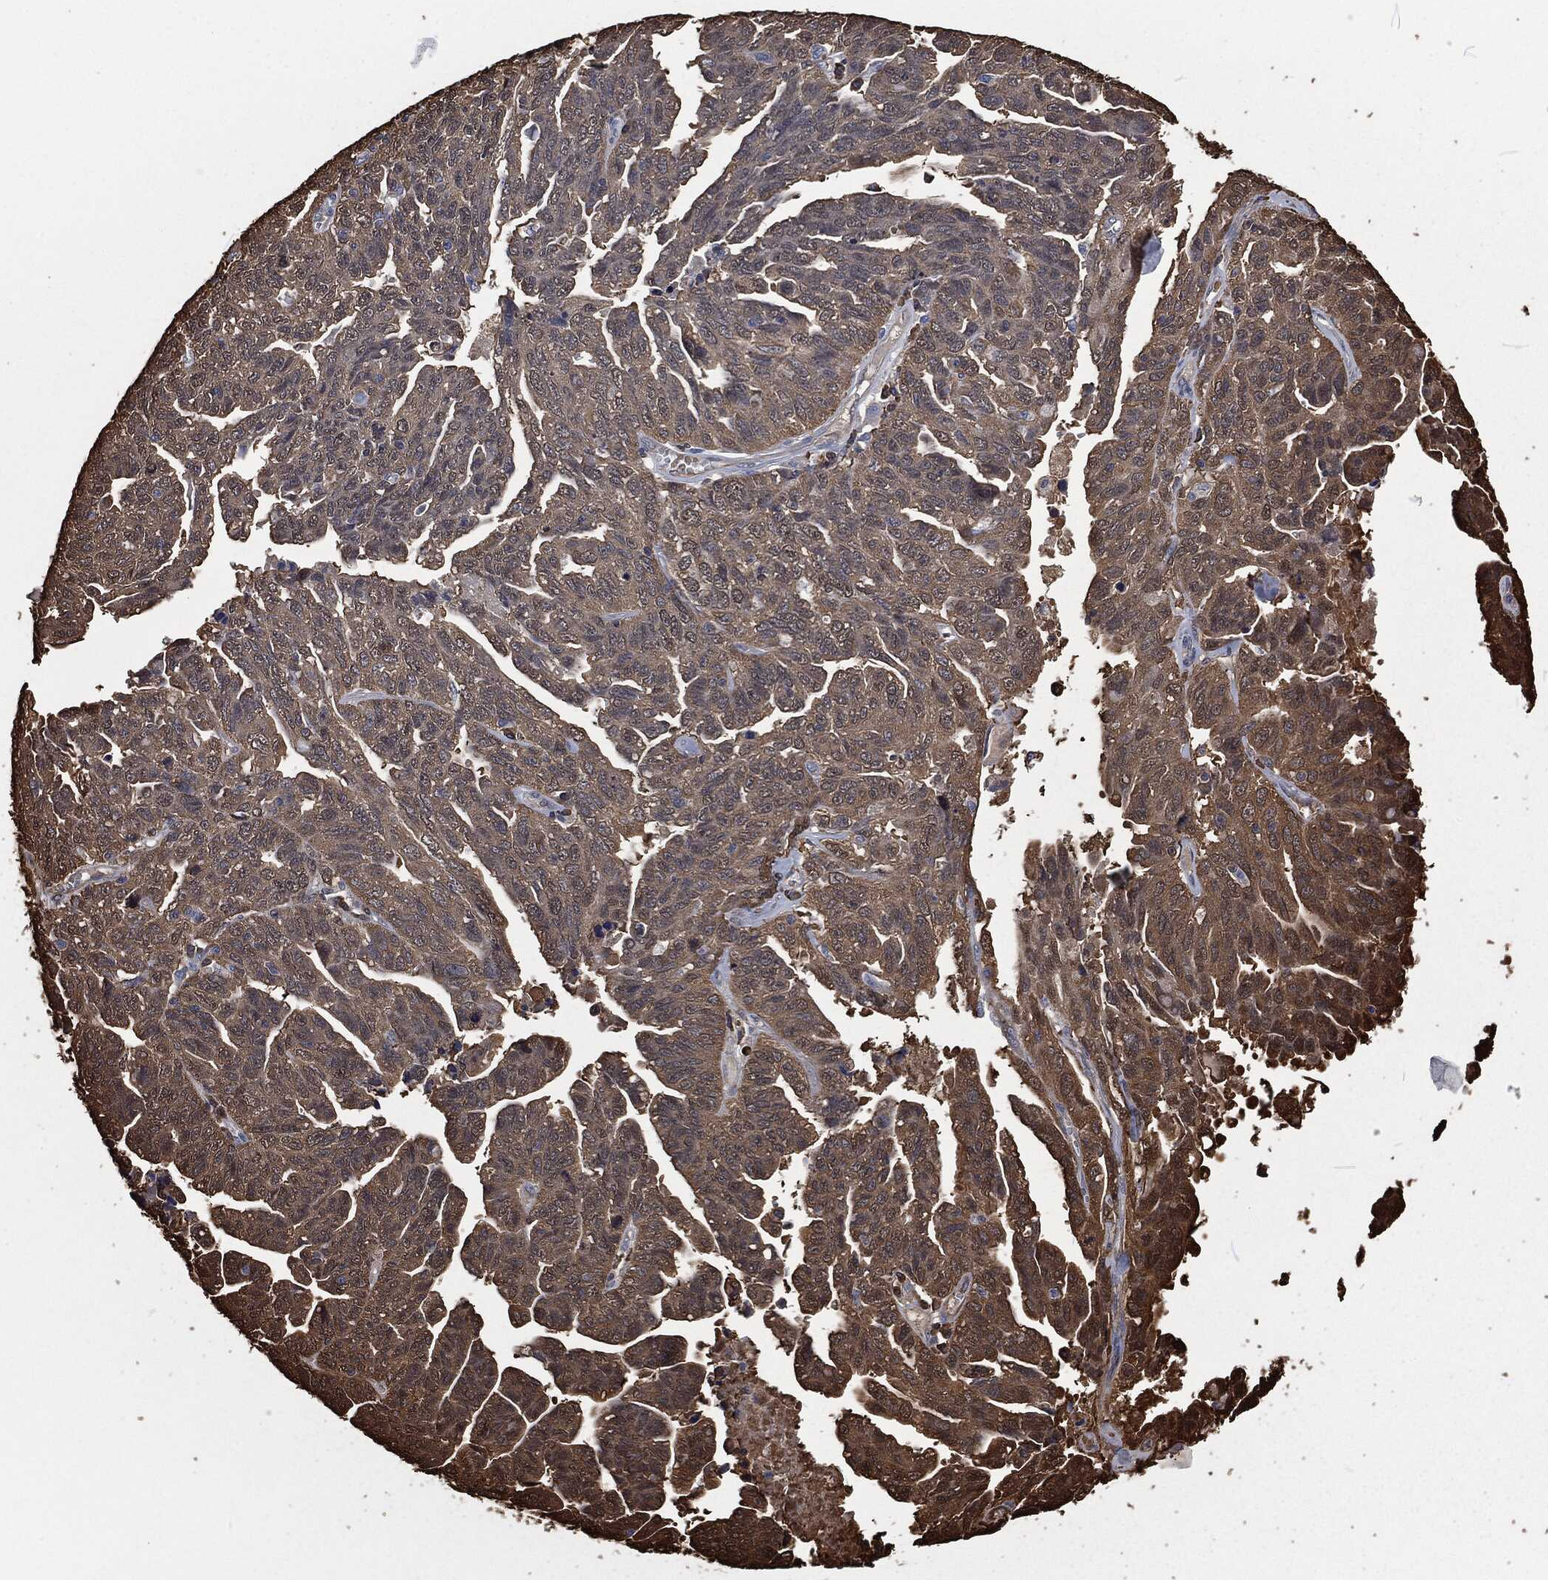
{"staining": {"intensity": "moderate", "quantity": "25%-75%", "location": "cytoplasmic/membranous"}, "tissue": "ovarian cancer", "cell_type": "Tumor cells", "image_type": "cancer", "snomed": [{"axis": "morphology", "description": "Cystadenocarcinoma, serous, NOS"}, {"axis": "topography", "description": "Ovary"}], "caption": "Tumor cells display medium levels of moderate cytoplasmic/membranous expression in about 25%-75% of cells in human ovarian cancer (serous cystadenocarcinoma).", "gene": "PRDX4", "patient": {"sex": "female", "age": 71}}